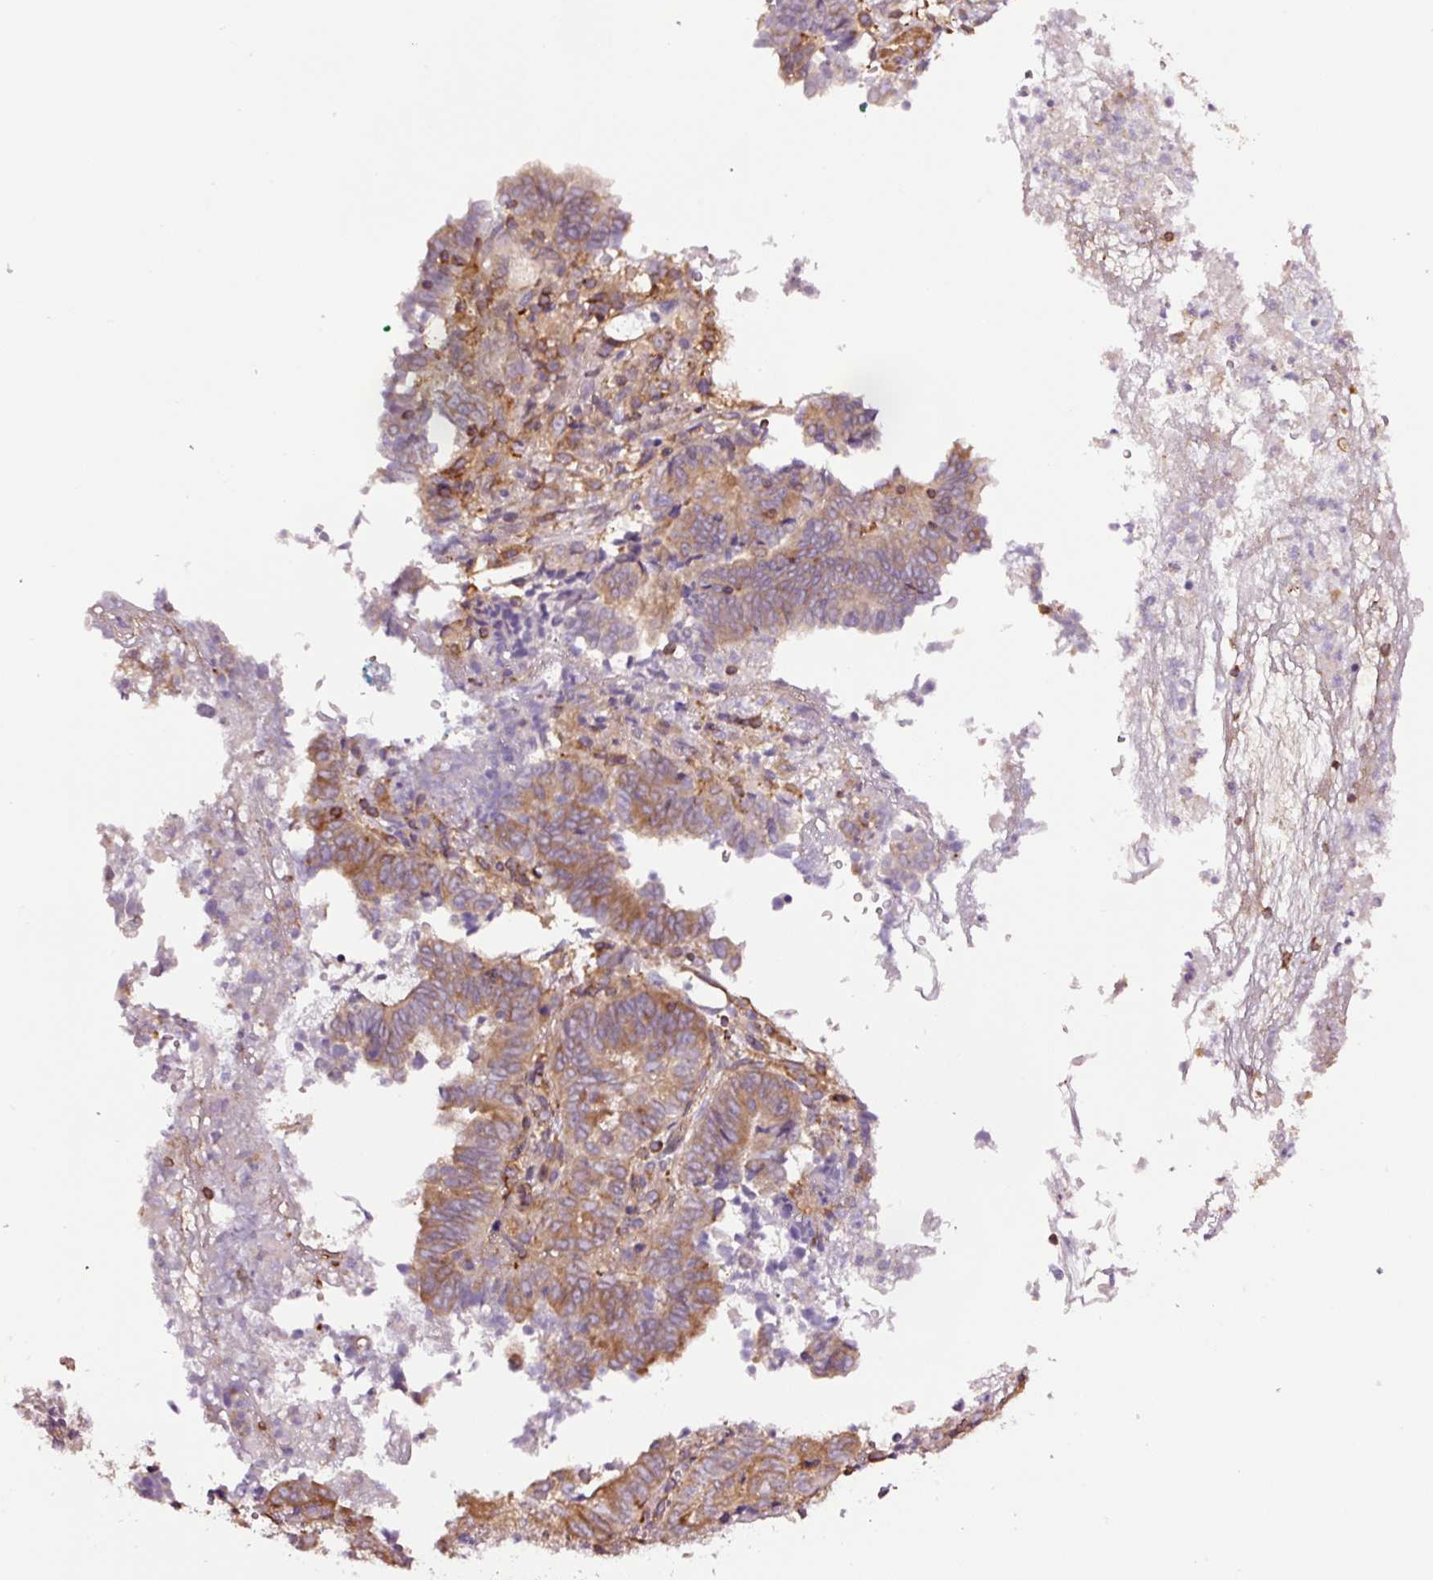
{"staining": {"intensity": "moderate", "quantity": "<25%", "location": "cytoplasmic/membranous"}, "tissue": "endometrial cancer", "cell_type": "Tumor cells", "image_type": "cancer", "snomed": [{"axis": "morphology", "description": "Adenocarcinoma, NOS"}, {"axis": "topography", "description": "Uterus"}, {"axis": "topography", "description": "Endometrium"}], "caption": "Endometrial cancer was stained to show a protein in brown. There is low levels of moderate cytoplasmic/membranous expression in approximately <25% of tumor cells.", "gene": "METAP1", "patient": {"sex": "female", "age": 70}}